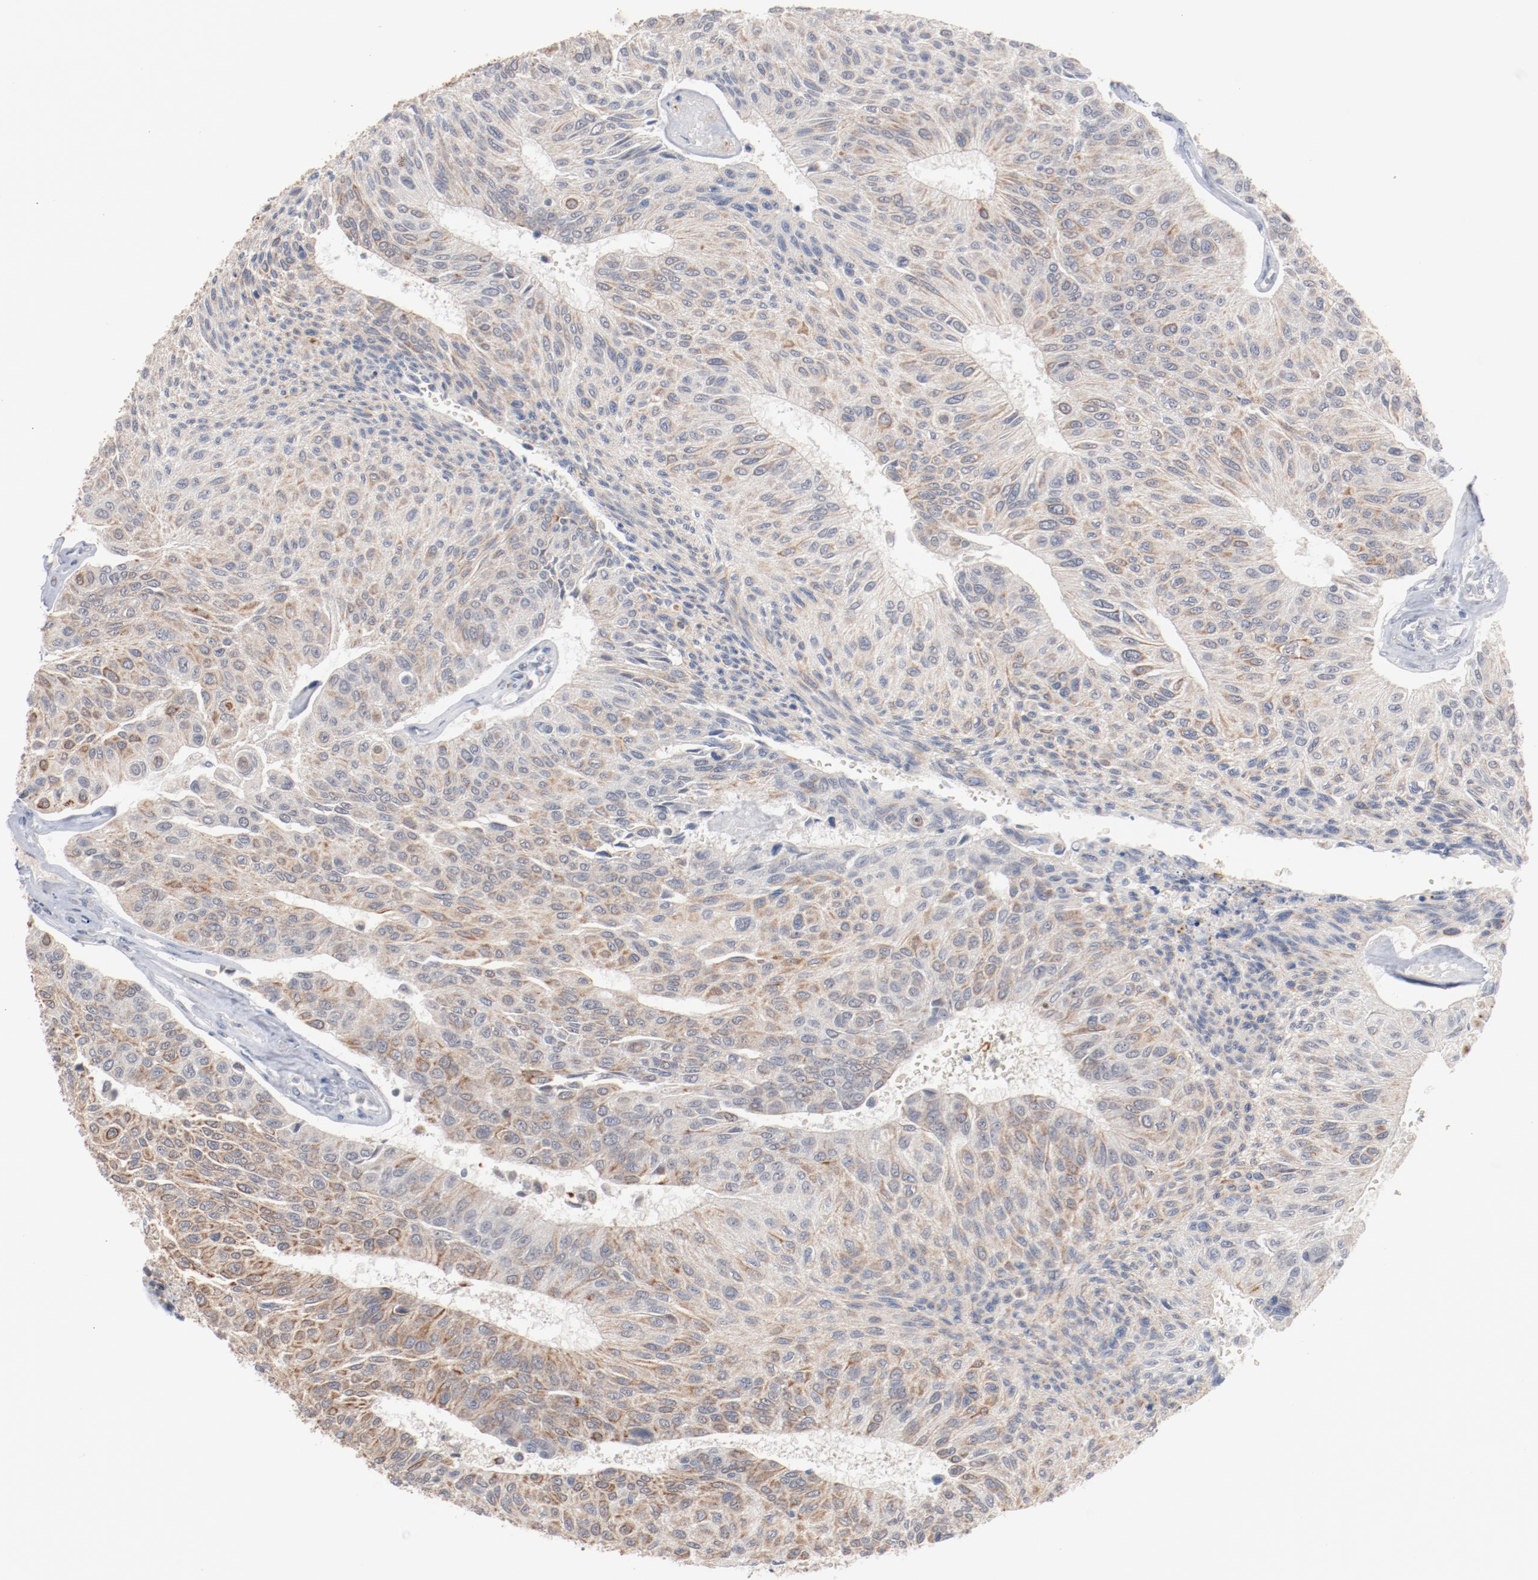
{"staining": {"intensity": "moderate", "quantity": "25%-75%", "location": "cytoplasmic/membranous"}, "tissue": "urothelial cancer", "cell_type": "Tumor cells", "image_type": "cancer", "snomed": [{"axis": "morphology", "description": "Urothelial carcinoma, High grade"}, {"axis": "topography", "description": "Urinary bladder"}], "caption": "Immunohistochemical staining of human urothelial cancer reveals medium levels of moderate cytoplasmic/membranous protein expression in about 25%-75% of tumor cells. (DAB (3,3'-diaminobenzidine) IHC, brown staining for protein, blue staining for nuclei).", "gene": "ERICH1", "patient": {"sex": "male", "age": 66}}